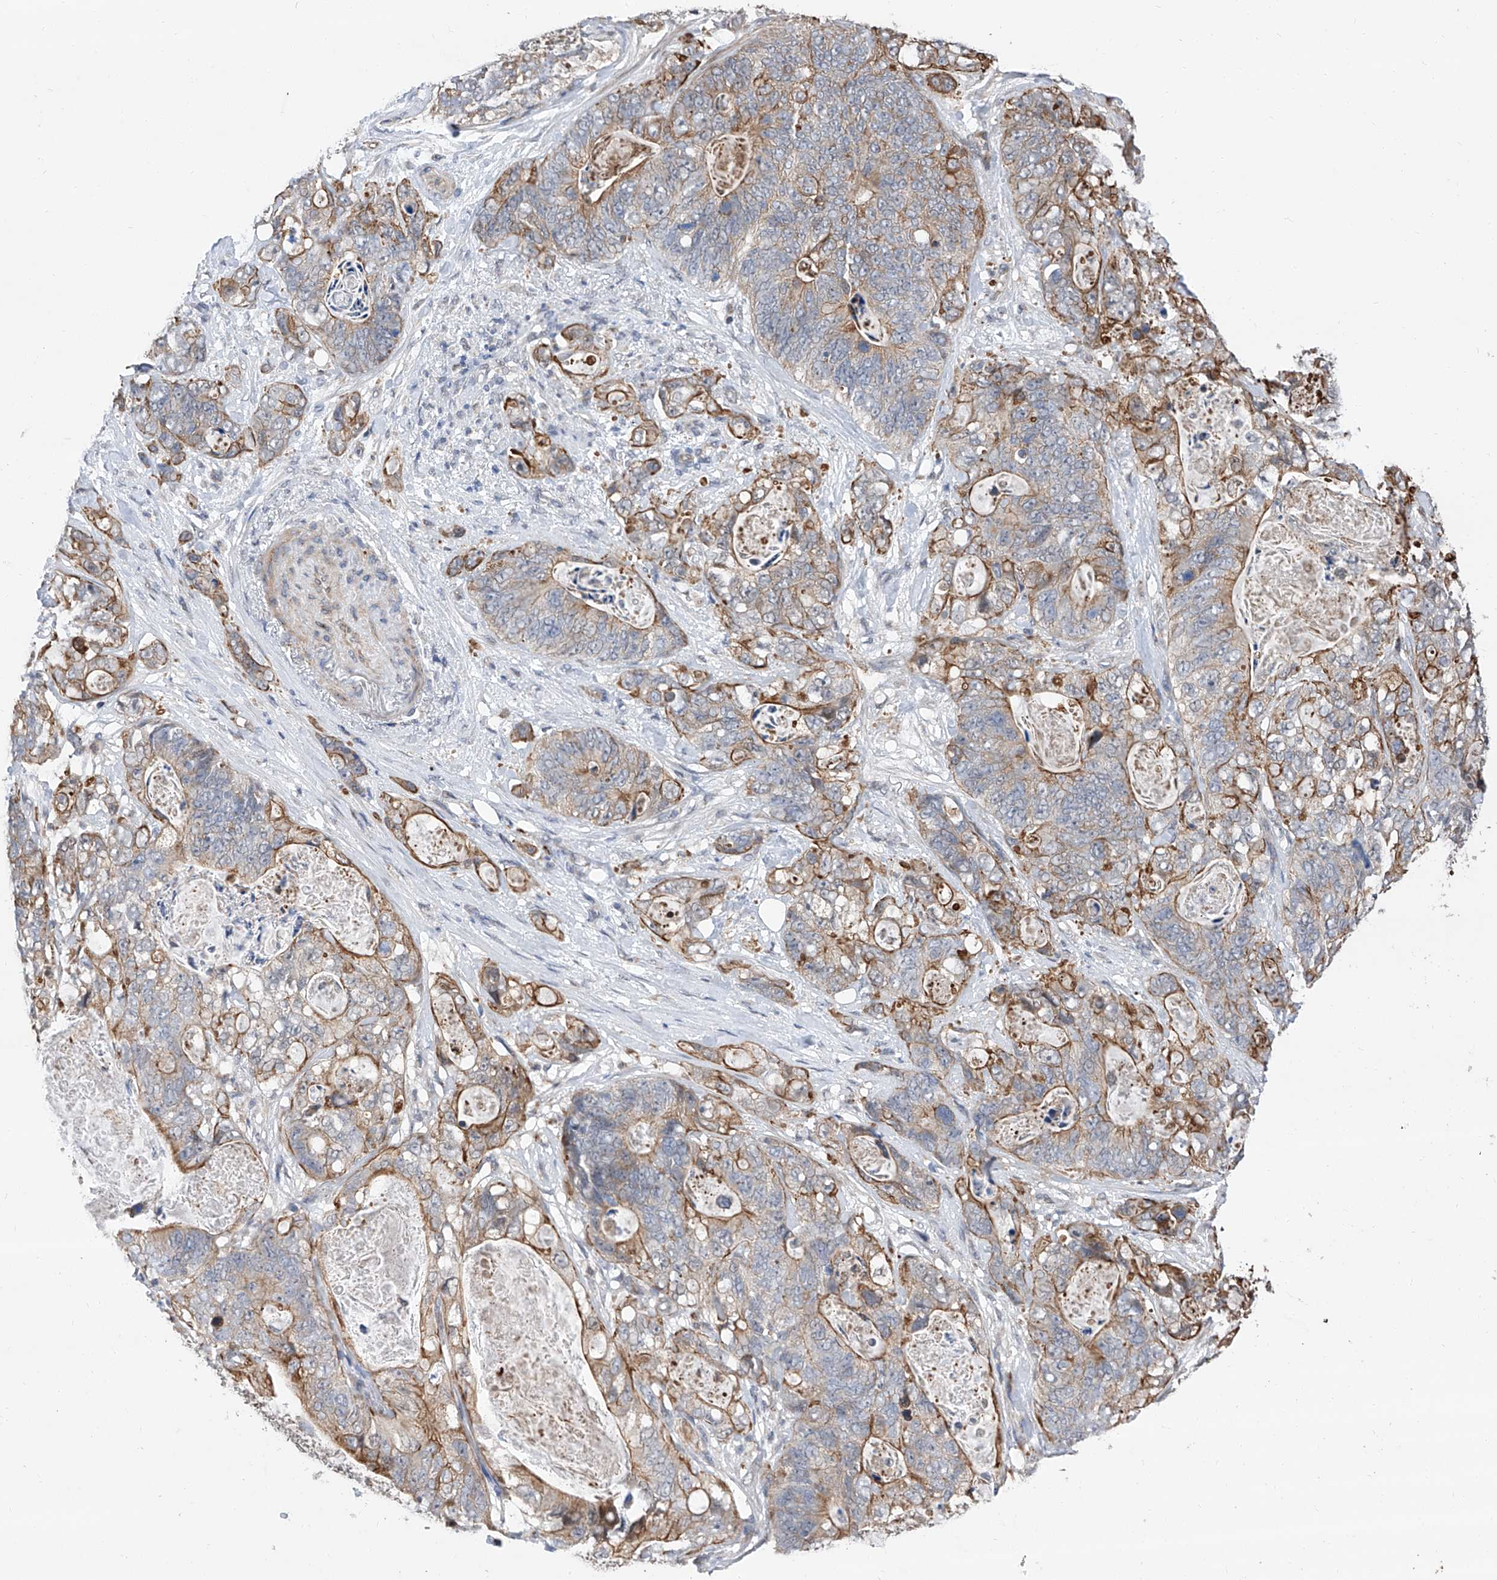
{"staining": {"intensity": "moderate", "quantity": "25%-75%", "location": "cytoplasmic/membranous"}, "tissue": "stomach cancer", "cell_type": "Tumor cells", "image_type": "cancer", "snomed": [{"axis": "morphology", "description": "Normal tissue, NOS"}, {"axis": "morphology", "description": "Adenocarcinoma, NOS"}, {"axis": "topography", "description": "Stomach"}], "caption": "Adenocarcinoma (stomach) was stained to show a protein in brown. There is medium levels of moderate cytoplasmic/membranous expression in approximately 25%-75% of tumor cells.", "gene": "FARP2", "patient": {"sex": "female", "age": 89}}